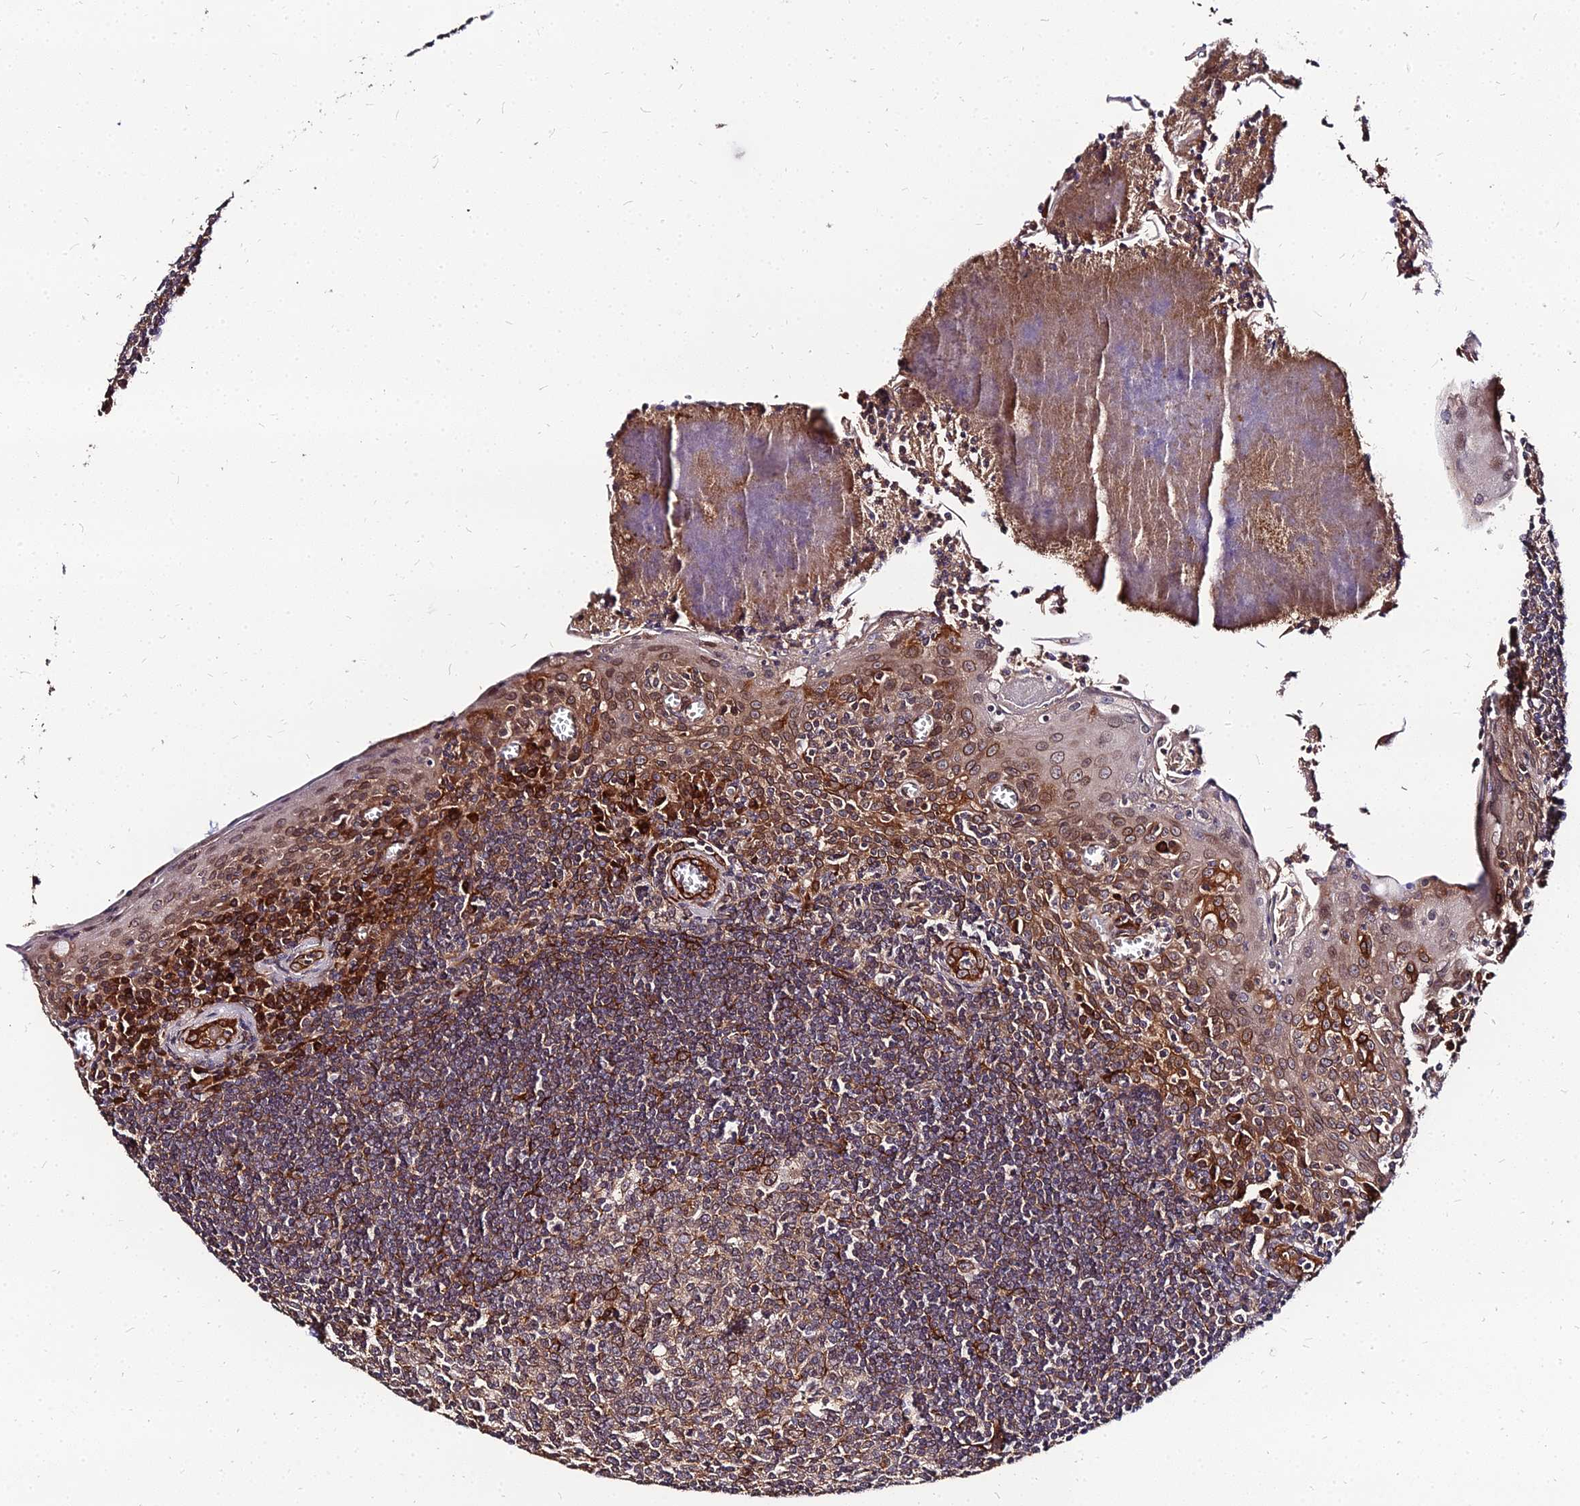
{"staining": {"intensity": "strong", "quantity": "25%-75%", "location": "cytoplasmic/membranous"}, "tissue": "tonsil", "cell_type": "Germinal center cells", "image_type": "normal", "snomed": [{"axis": "morphology", "description": "Normal tissue, NOS"}, {"axis": "topography", "description": "Tonsil"}], "caption": "The photomicrograph exhibits staining of benign tonsil, revealing strong cytoplasmic/membranous protein positivity (brown color) within germinal center cells. The protein of interest is shown in brown color, while the nuclei are stained blue.", "gene": "PDE4D", "patient": {"sex": "male", "age": 27}}